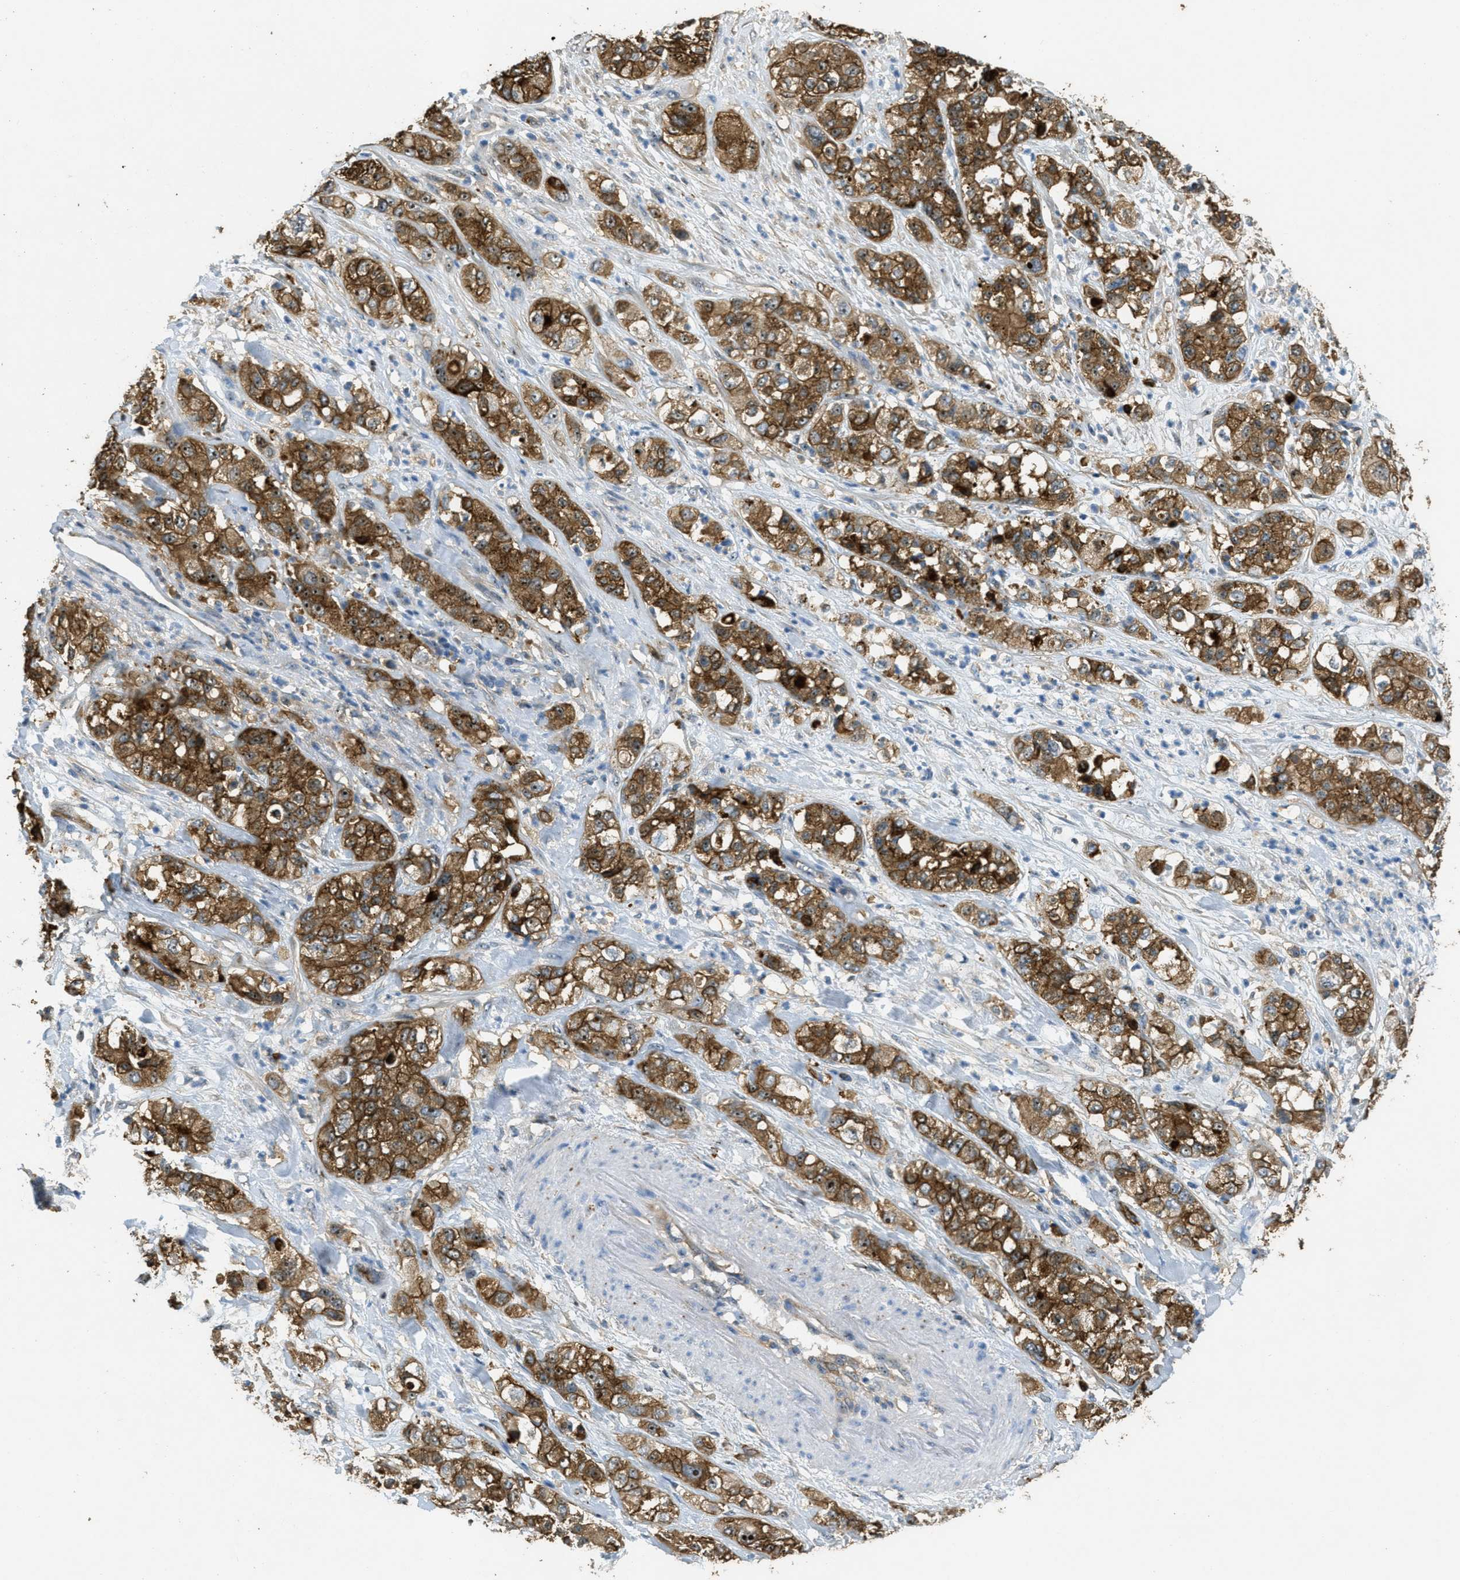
{"staining": {"intensity": "moderate", "quantity": ">75%", "location": "cytoplasmic/membranous,nuclear"}, "tissue": "pancreatic cancer", "cell_type": "Tumor cells", "image_type": "cancer", "snomed": [{"axis": "morphology", "description": "Adenocarcinoma, NOS"}, {"axis": "topography", "description": "Pancreas"}], "caption": "Human pancreatic cancer (adenocarcinoma) stained with a protein marker displays moderate staining in tumor cells.", "gene": "OSMR", "patient": {"sex": "female", "age": 78}}